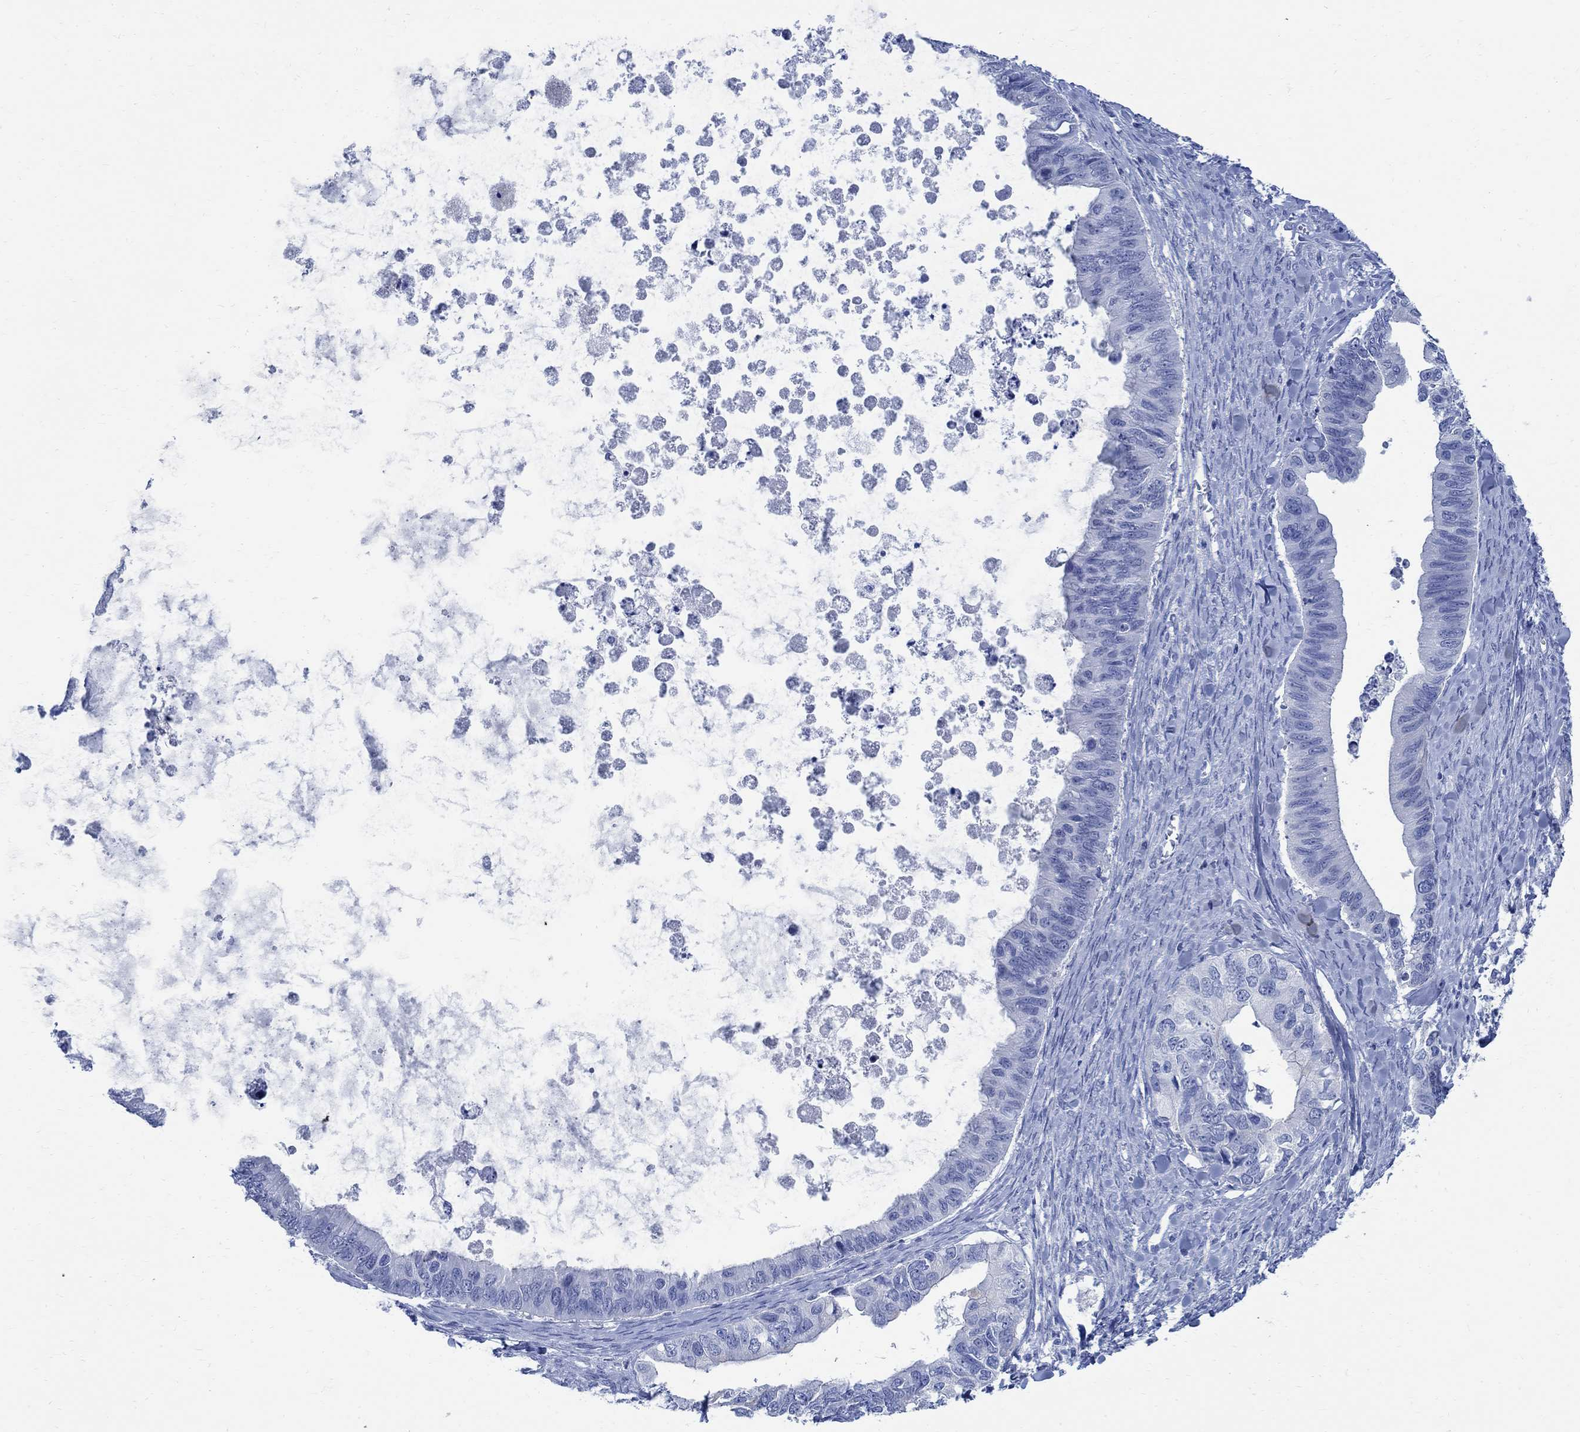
{"staining": {"intensity": "negative", "quantity": "none", "location": "none"}, "tissue": "ovarian cancer", "cell_type": "Tumor cells", "image_type": "cancer", "snomed": [{"axis": "morphology", "description": "Cystadenocarcinoma, mucinous, NOS"}, {"axis": "topography", "description": "Ovary"}], "caption": "Immunohistochemistry micrograph of ovarian cancer (mucinous cystadenocarcinoma) stained for a protein (brown), which exhibits no staining in tumor cells.", "gene": "CAMK2N1", "patient": {"sex": "female", "age": 76}}